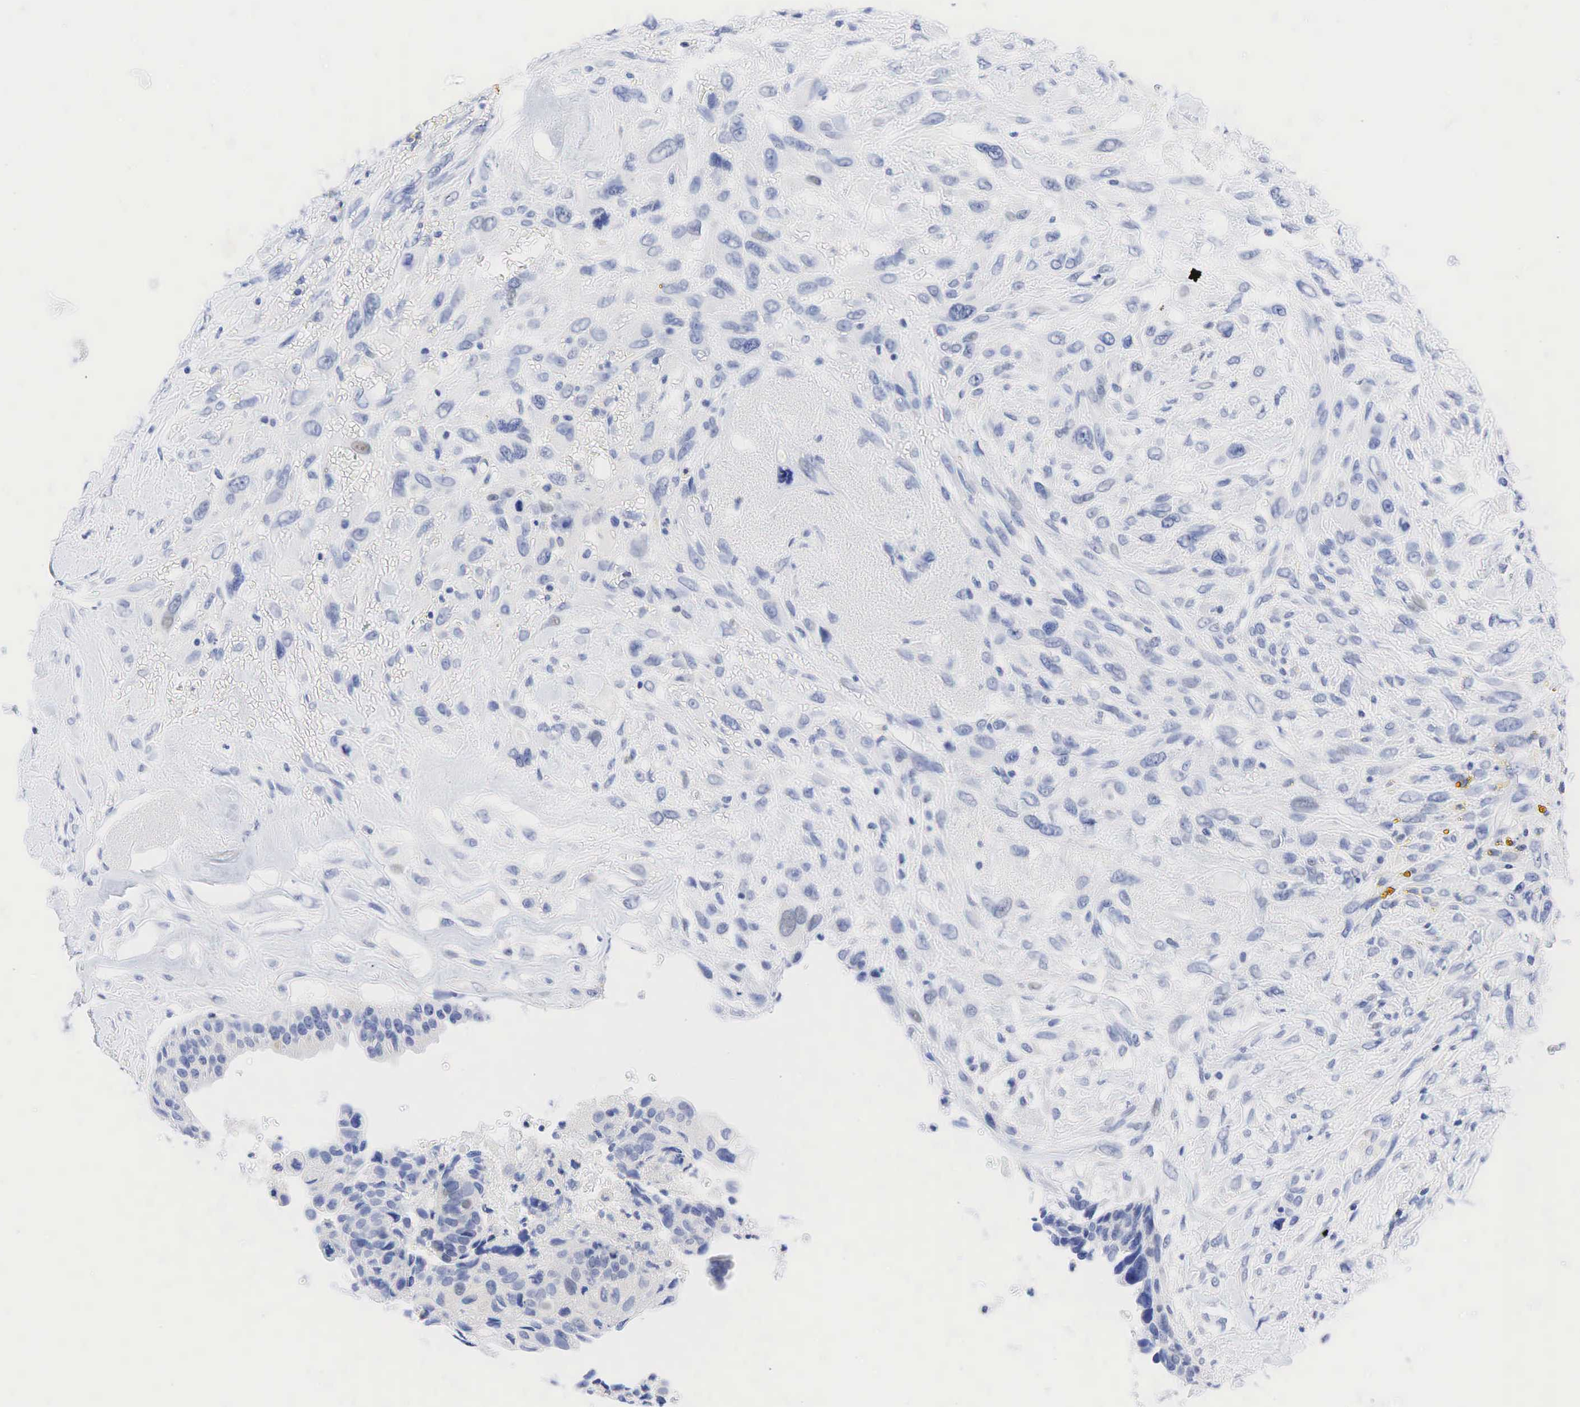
{"staining": {"intensity": "negative", "quantity": "none", "location": "none"}, "tissue": "breast cancer", "cell_type": "Tumor cells", "image_type": "cancer", "snomed": [{"axis": "morphology", "description": "Neoplasm, malignant, NOS"}, {"axis": "topography", "description": "Breast"}], "caption": "Immunohistochemistry (IHC) of human breast neoplasm (malignant) demonstrates no positivity in tumor cells.", "gene": "AR", "patient": {"sex": "female", "age": 50}}